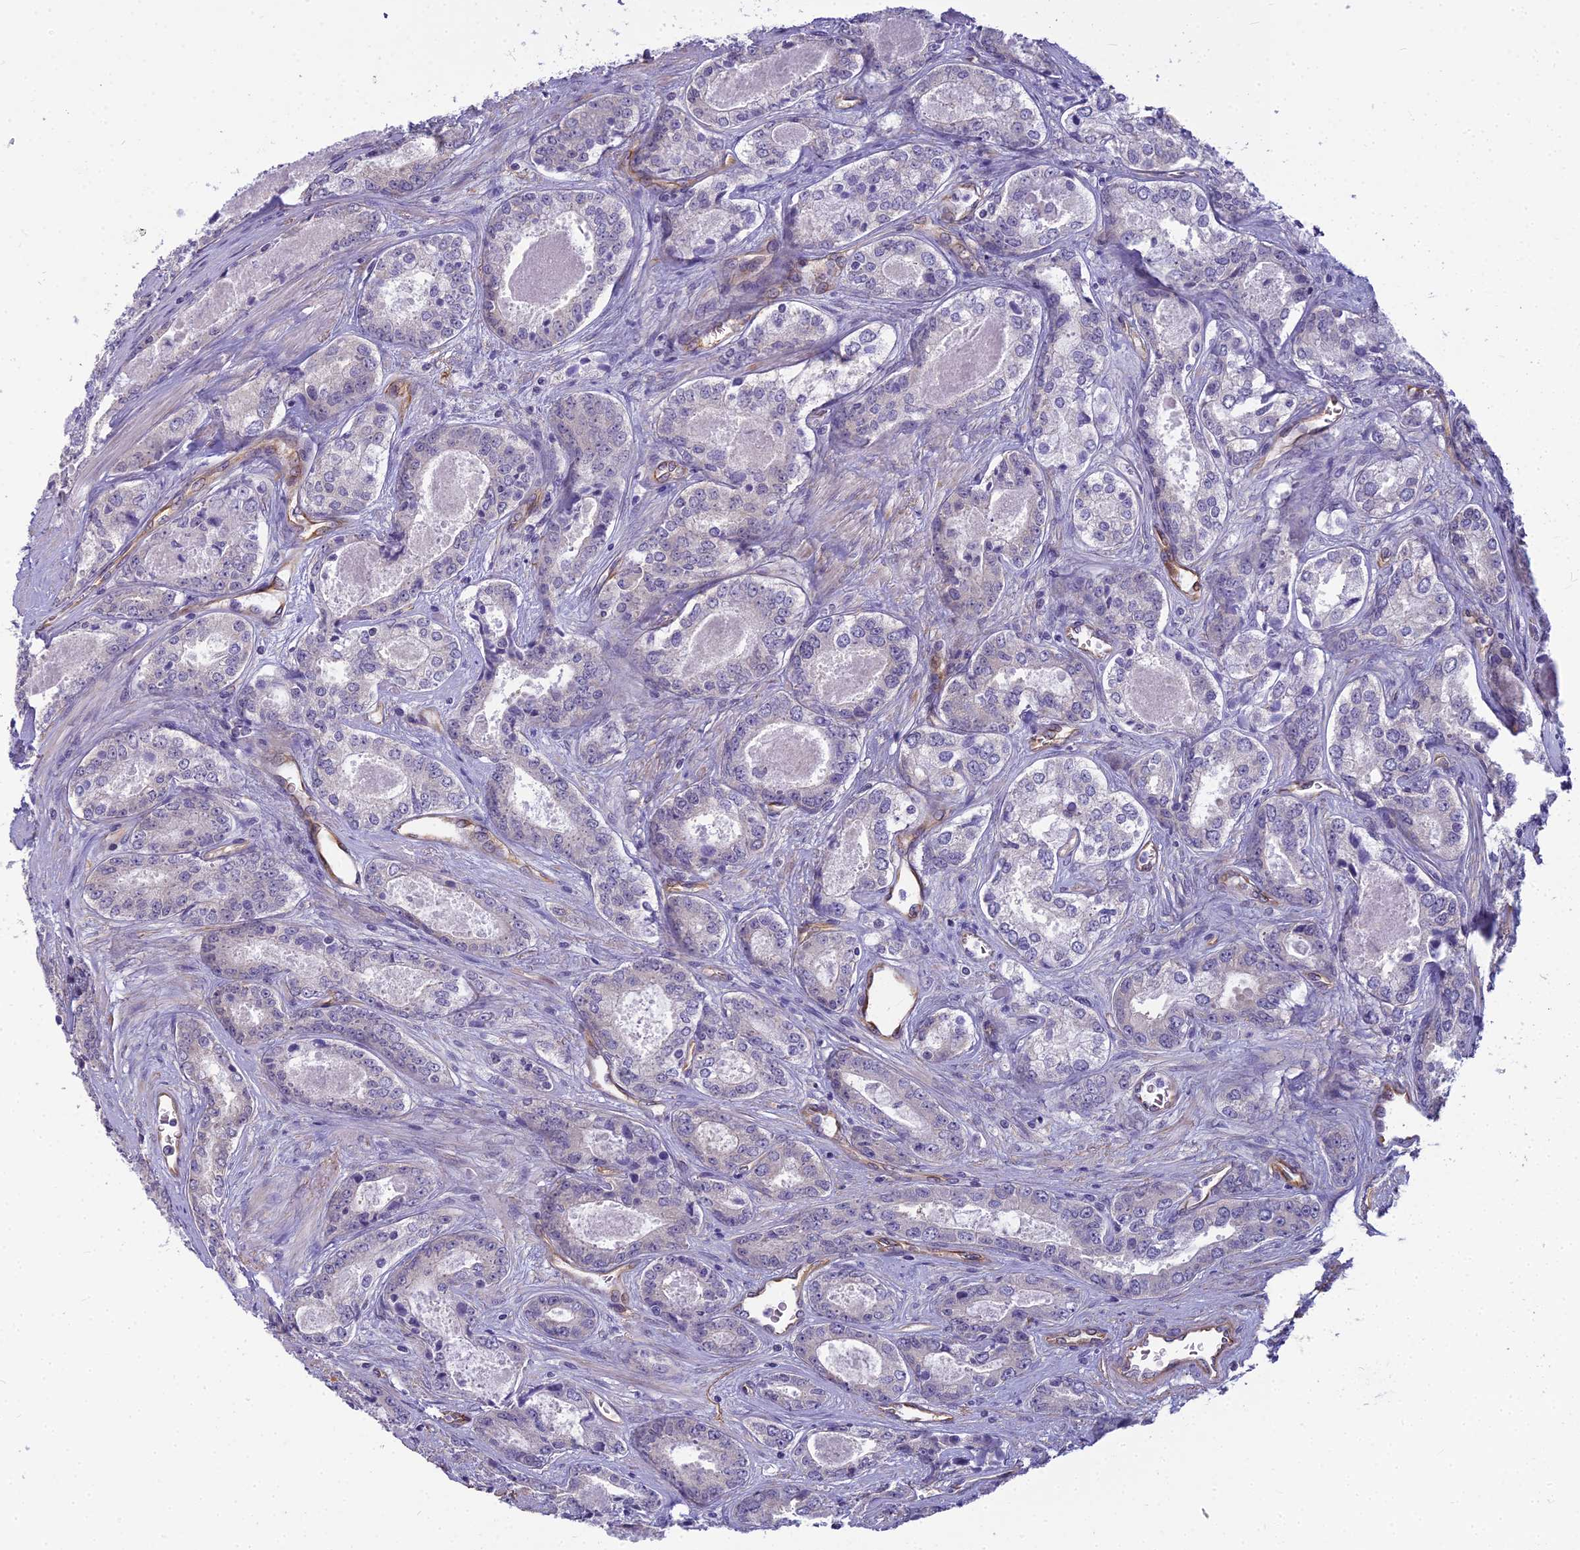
{"staining": {"intensity": "negative", "quantity": "none", "location": "none"}, "tissue": "prostate cancer", "cell_type": "Tumor cells", "image_type": "cancer", "snomed": [{"axis": "morphology", "description": "Adenocarcinoma, Low grade"}, {"axis": "topography", "description": "Prostate"}], "caption": "Protein analysis of prostate cancer (adenocarcinoma (low-grade)) demonstrates no significant expression in tumor cells.", "gene": "RGL3", "patient": {"sex": "male", "age": 68}}